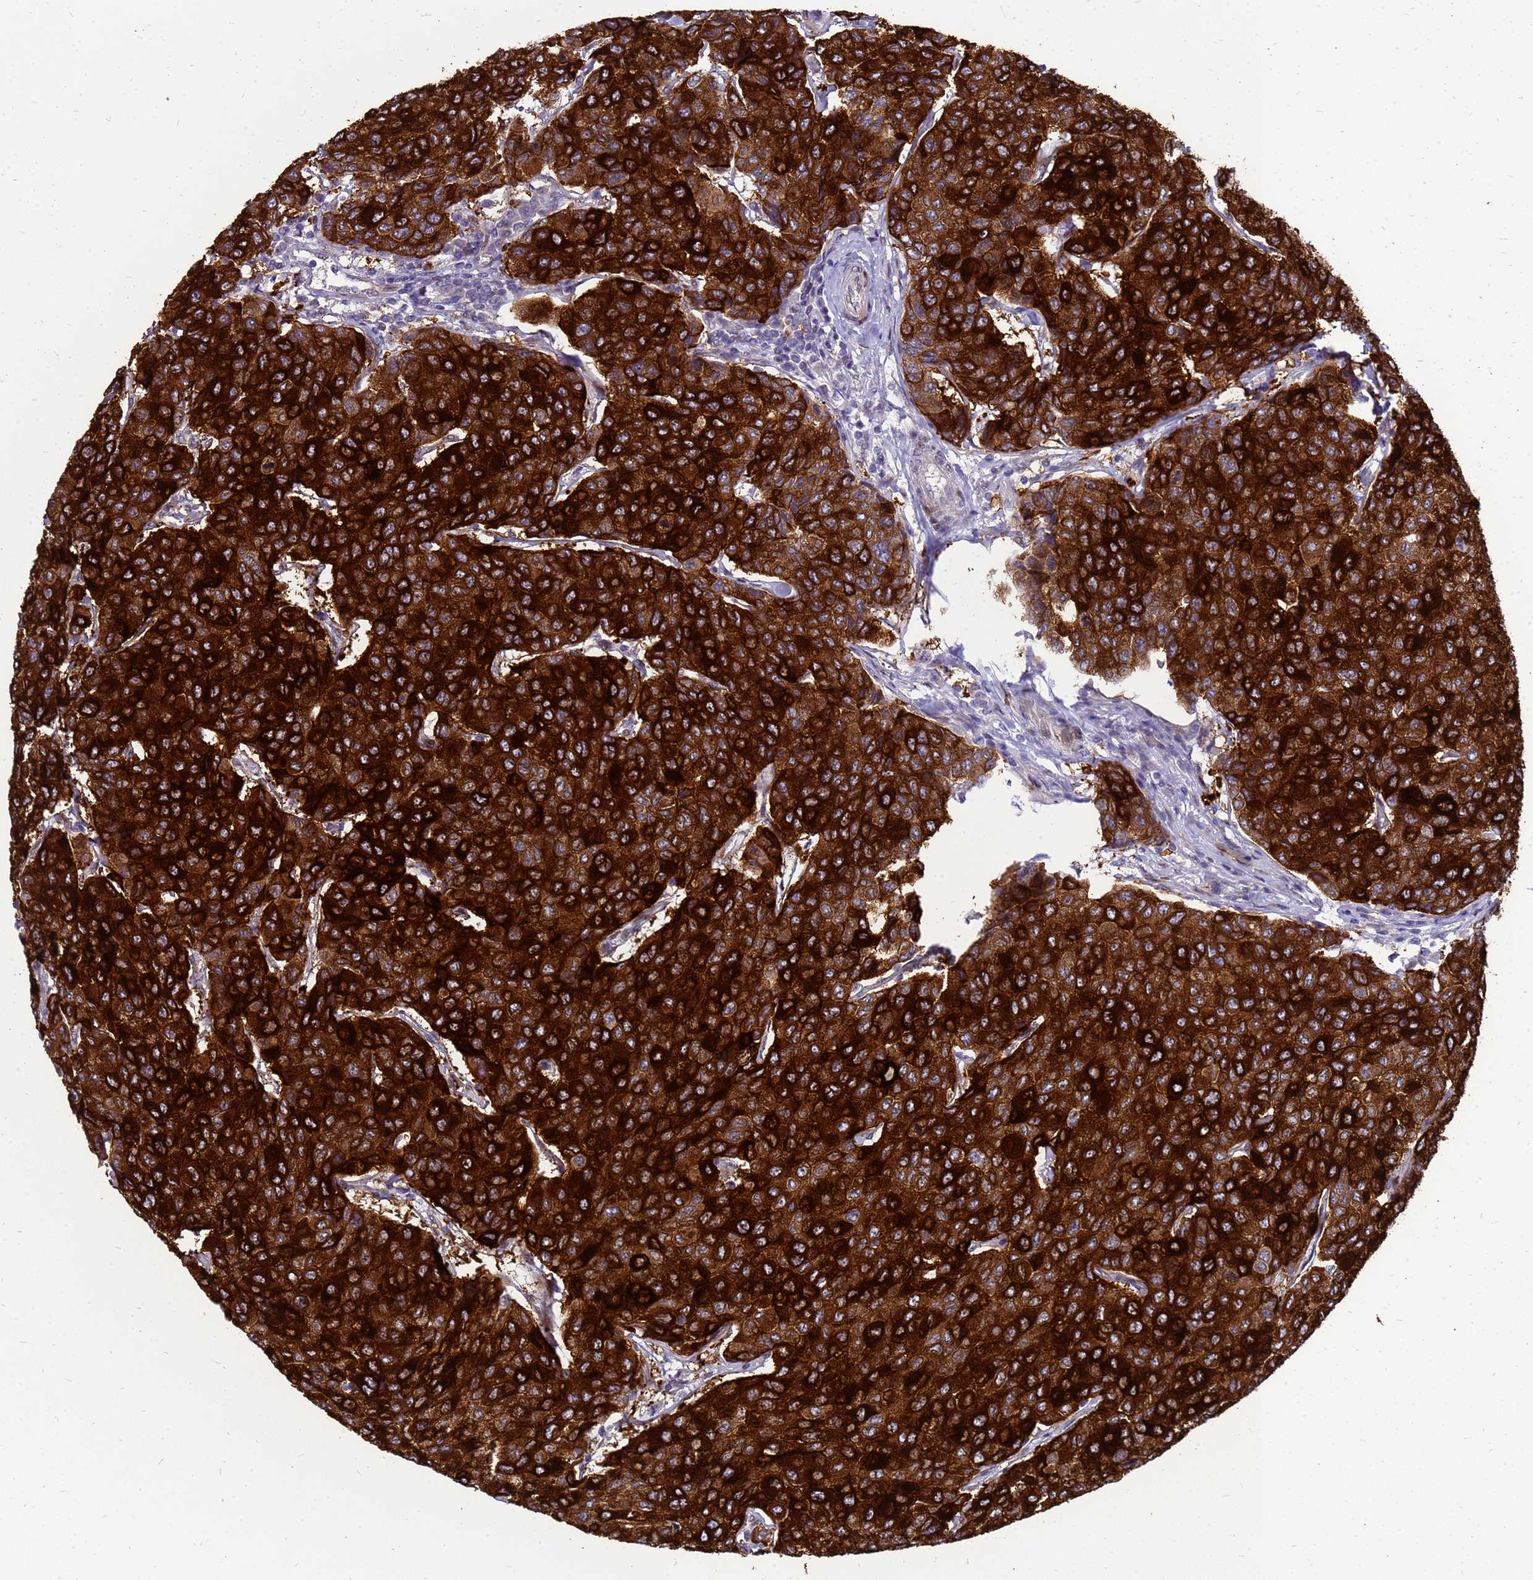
{"staining": {"intensity": "strong", "quantity": ">75%", "location": "cytoplasmic/membranous"}, "tissue": "breast cancer", "cell_type": "Tumor cells", "image_type": "cancer", "snomed": [{"axis": "morphology", "description": "Duct carcinoma"}, {"axis": "topography", "description": "Breast"}], "caption": "A photomicrograph of breast invasive ductal carcinoma stained for a protein exhibits strong cytoplasmic/membranous brown staining in tumor cells. (brown staining indicates protein expression, while blue staining denotes nuclei).", "gene": "RSPO1", "patient": {"sex": "female", "age": 55}}